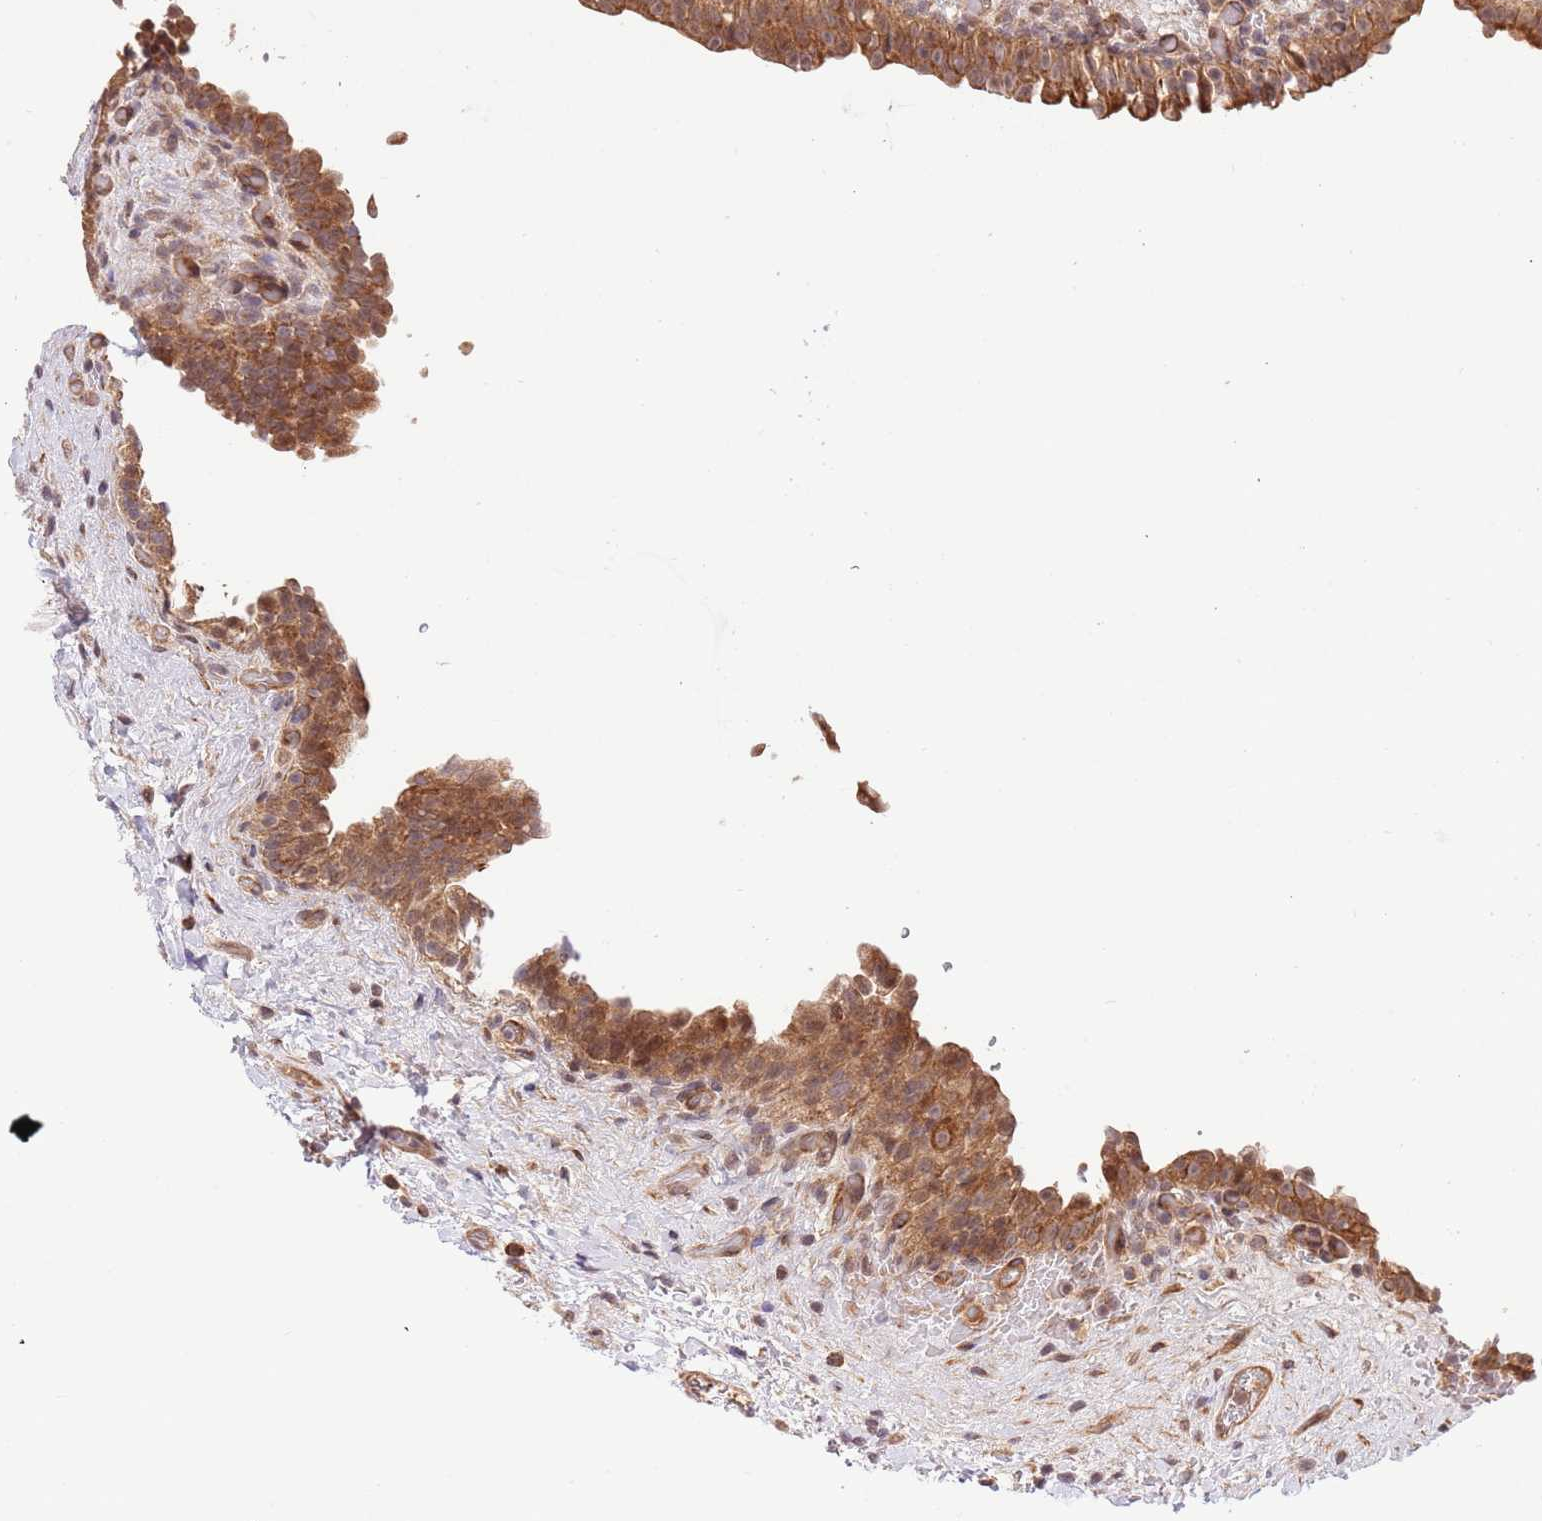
{"staining": {"intensity": "moderate", "quantity": ">75%", "location": "cytoplasmic/membranous"}, "tissue": "urinary bladder", "cell_type": "Urothelial cells", "image_type": "normal", "snomed": [{"axis": "morphology", "description": "Normal tissue, NOS"}, {"axis": "topography", "description": "Urinary bladder"}], "caption": "The photomicrograph shows a brown stain indicating the presence of a protein in the cytoplasmic/membranous of urothelial cells in urinary bladder. The staining is performed using DAB brown chromogen to label protein expression. The nuclei are counter-stained blue using hematoxylin.", "gene": "HAUS3", "patient": {"sex": "male", "age": 69}}